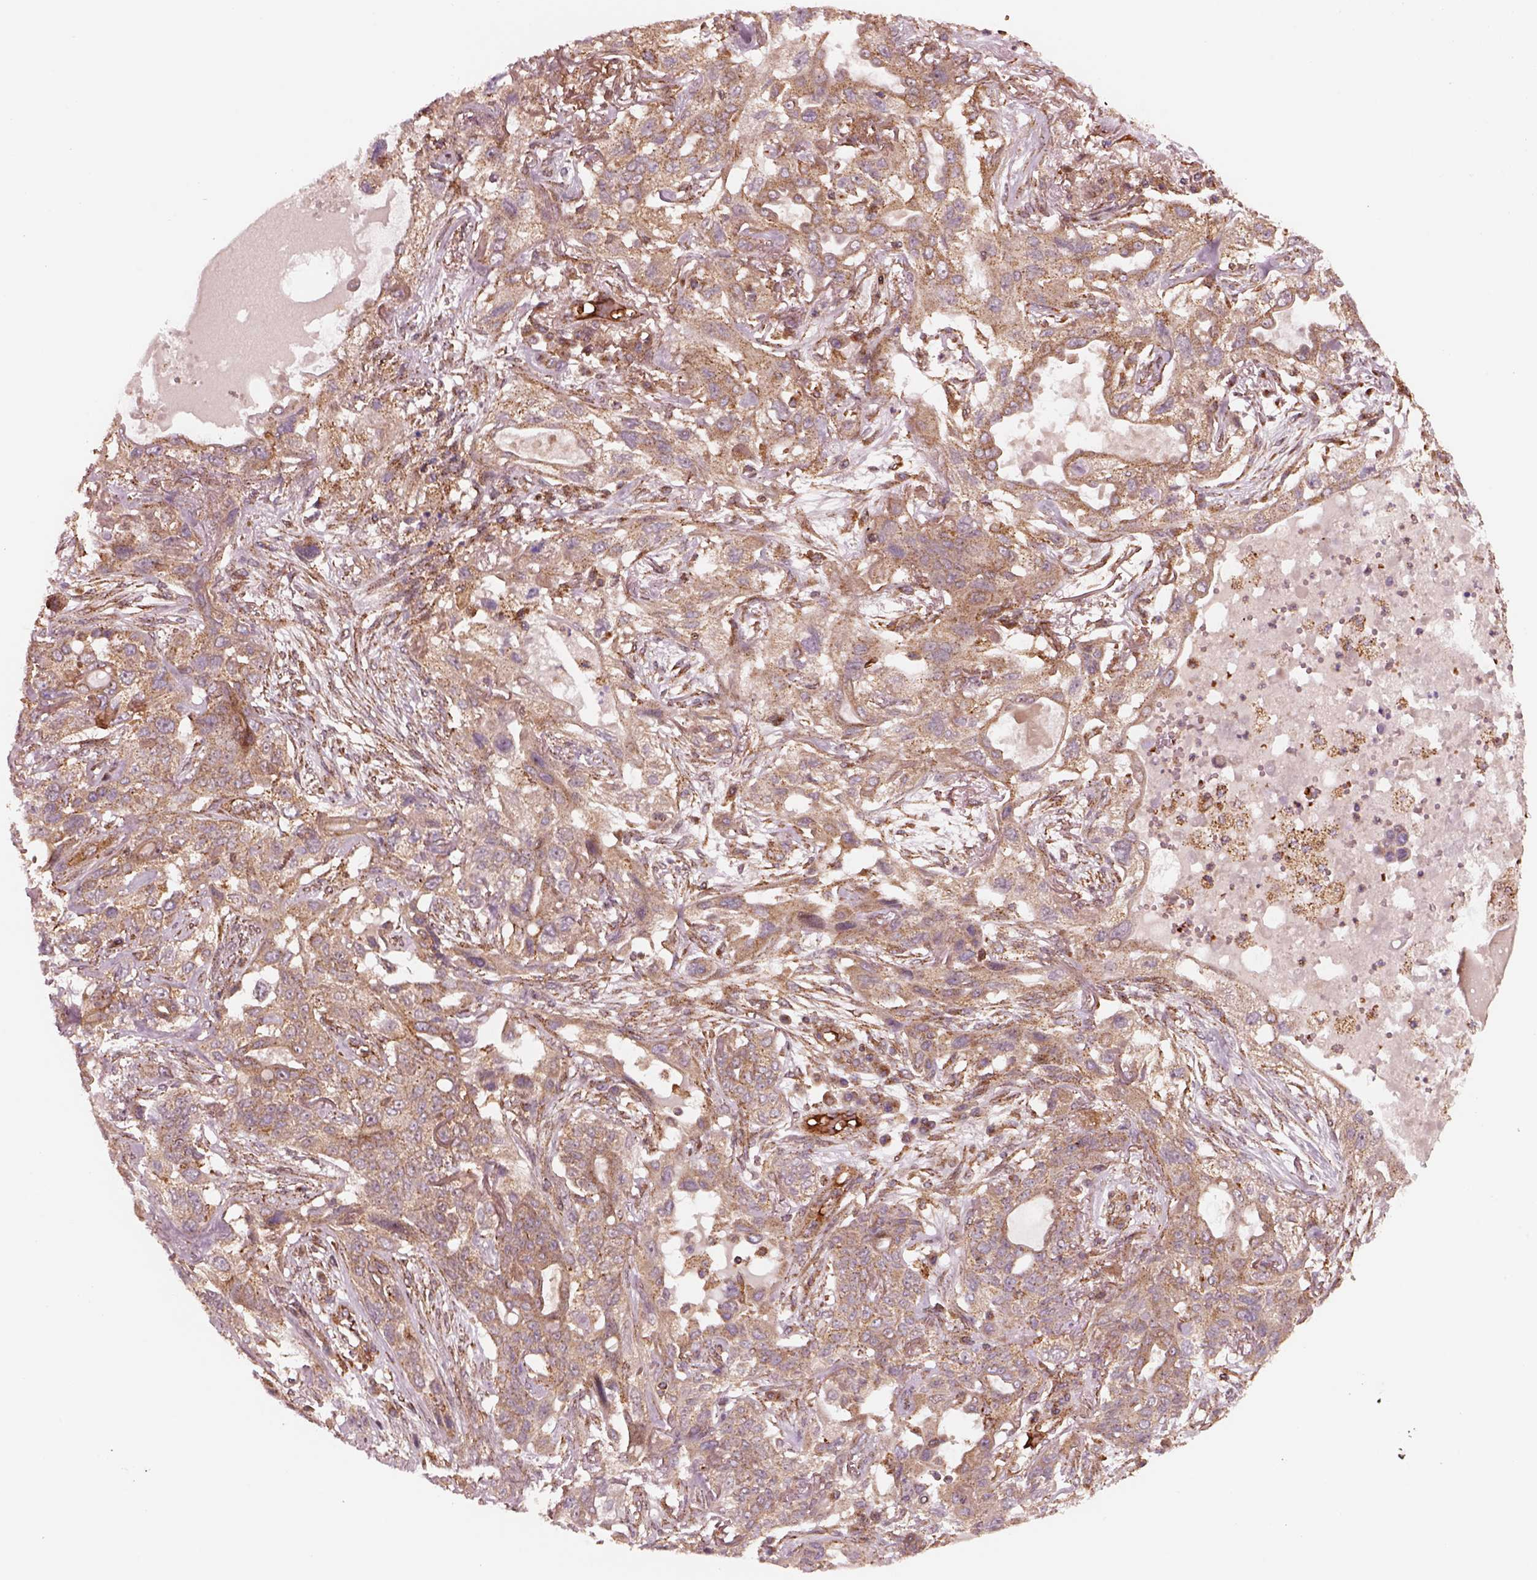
{"staining": {"intensity": "weak", "quantity": "25%-75%", "location": "cytoplasmic/membranous"}, "tissue": "lung cancer", "cell_type": "Tumor cells", "image_type": "cancer", "snomed": [{"axis": "morphology", "description": "Squamous cell carcinoma, NOS"}, {"axis": "topography", "description": "Lung"}], "caption": "Lung squamous cell carcinoma tissue displays weak cytoplasmic/membranous positivity in about 25%-75% of tumor cells", "gene": "WASHC2A", "patient": {"sex": "female", "age": 70}}